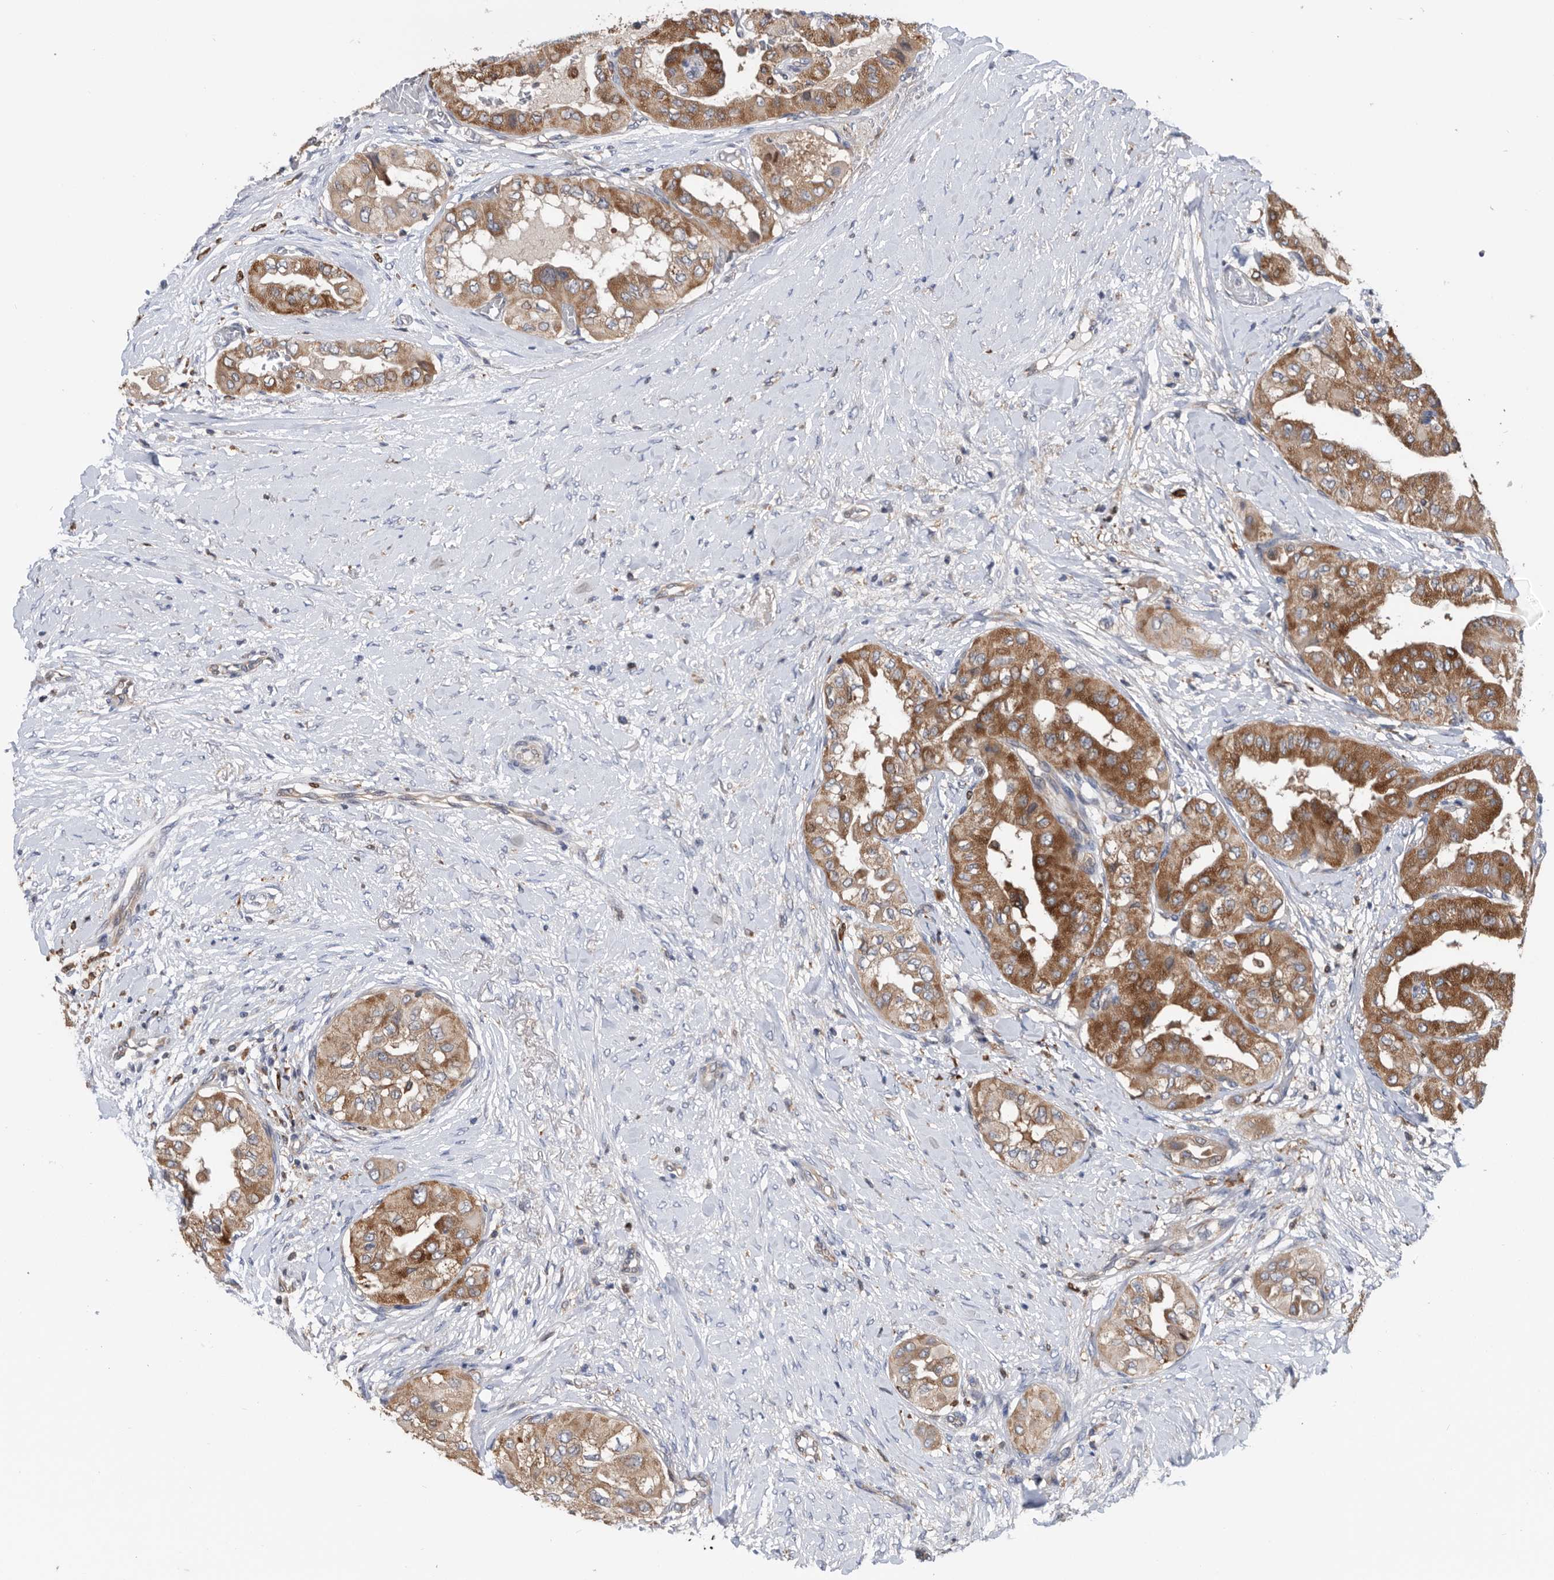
{"staining": {"intensity": "moderate", "quantity": ">75%", "location": "cytoplasmic/membranous"}, "tissue": "thyroid cancer", "cell_type": "Tumor cells", "image_type": "cancer", "snomed": [{"axis": "morphology", "description": "Papillary adenocarcinoma, NOS"}, {"axis": "topography", "description": "Thyroid gland"}], "caption": "High-power microscopy captured an immunohistochemistry (IHC) image of thyroid cancer, revealing moderate cytoplasmic/membranous expression in approximately >75% of tumor cells.", "gene": "ATAD2", "patient": {"sex": "female", "age": 59}}